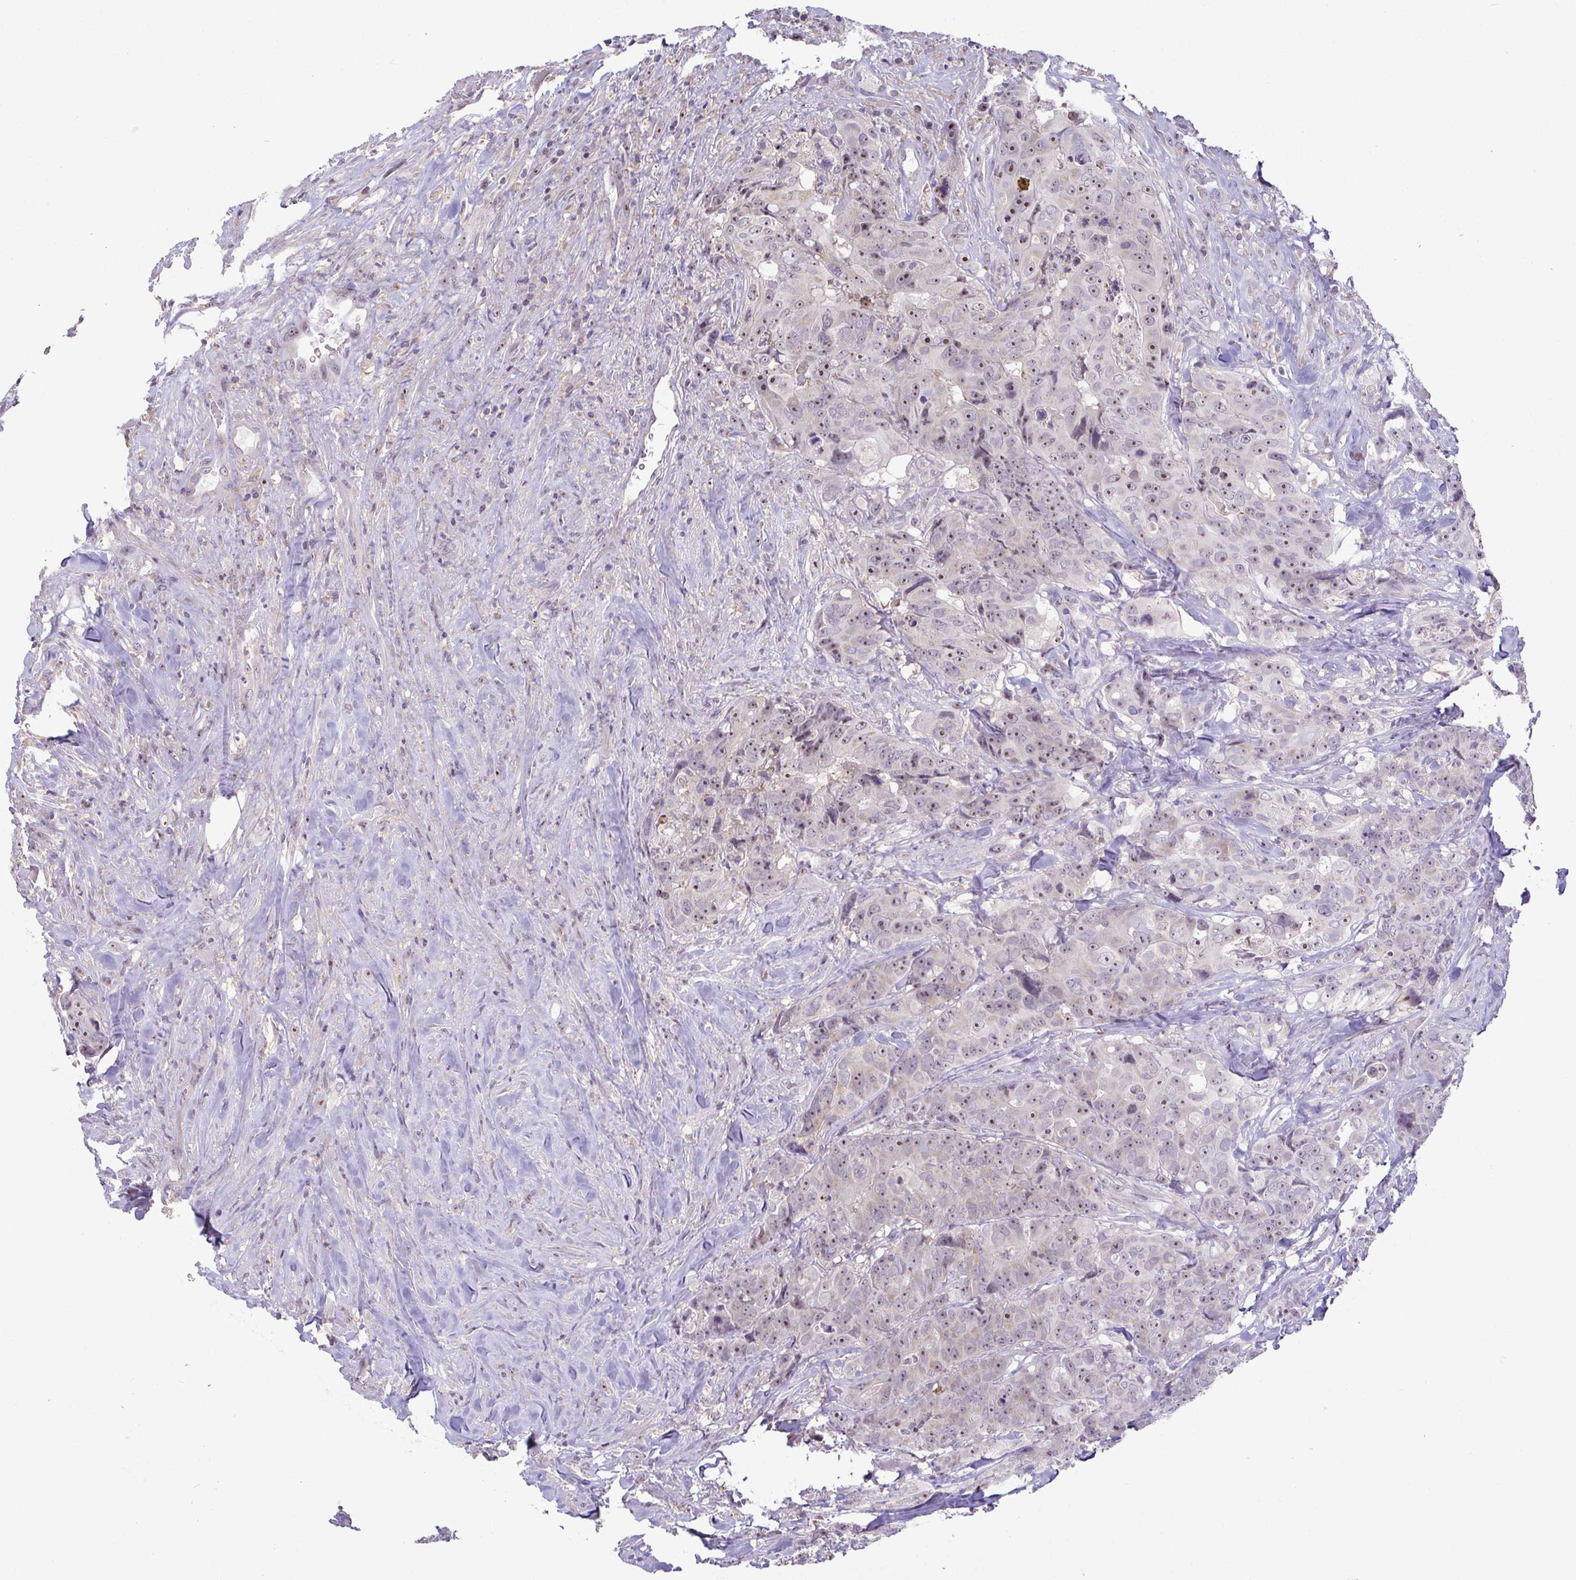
{"staining": {"intensity": "moderate", "quantity": "25%-75%", "location": "nuclear"}, "tissue": "colorectal cancer", "cell_type": "Tumor cells", "image_type": "cancer", "snomed": [{"axis": "morphology", "description": "Adenocarcinoma, NOS"}, {"axis": "topography", "description": "Rectum"}], "caption": "Immunohistochemistry (IHC) of adenocarcinoma (colorectal) shows medium levels of moderate nuclear staining in about 25%-75% of tumor cells.", "gene": "RSL24D1", "patient": {"sex": "female", "age": 62}}